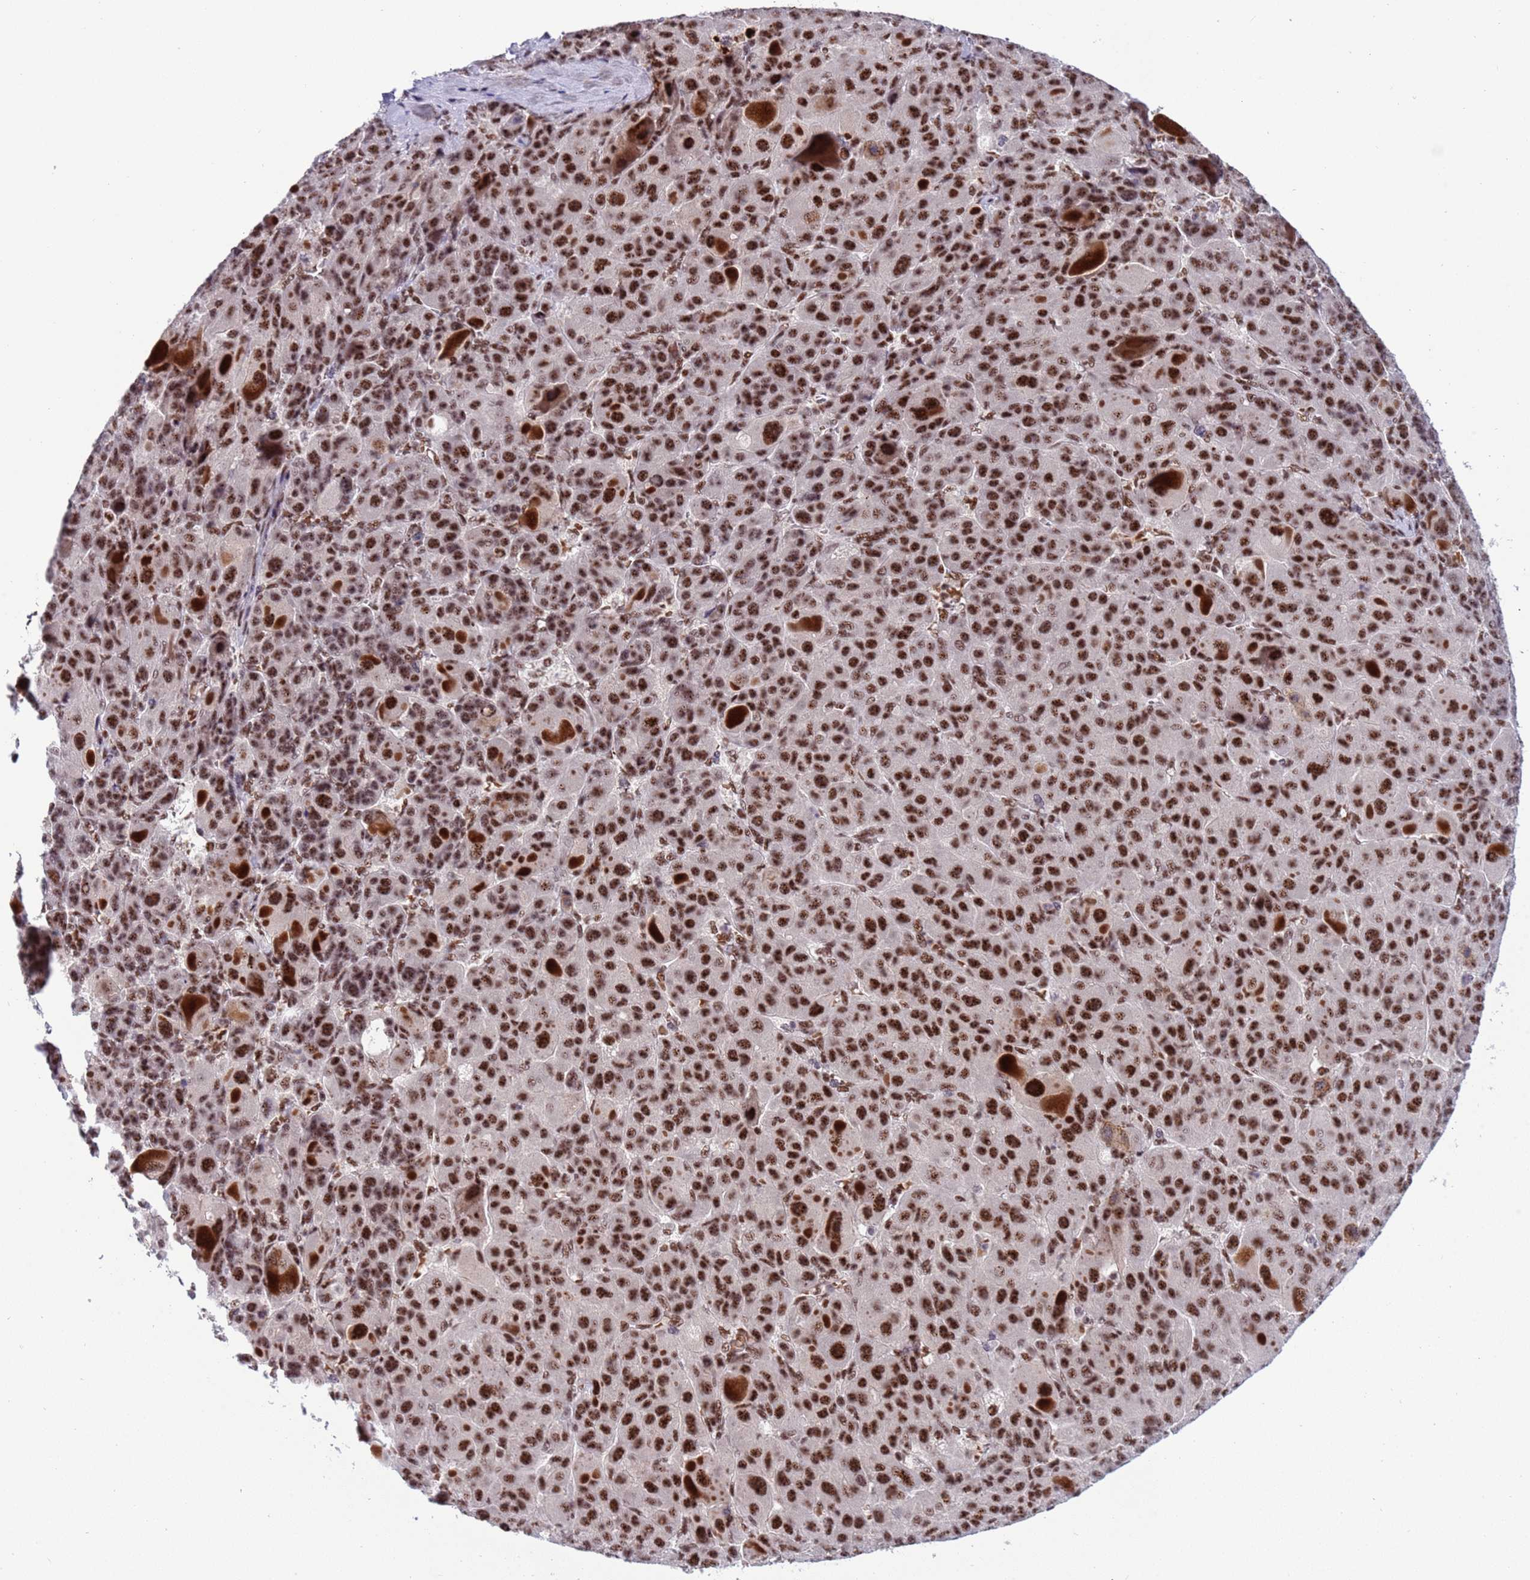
{"staining": {"intensity": "strong", "quantity": ">75%", "location": "nuclear"}, "tissue": "liver cancer", "cell_type": "Tumor cells", "image_type": "cancer", "snomed": [{"axis": "morphology", "description": "Carcinoma, Hepatocellular, NOS"}, {"axis": "topography", "description": "Liver"}], "caption": "Human hepatocellular carcinoma (liver) stained with a protein marker shows strong staining in tumor cells.", "gene": "THOC2", "patient": {"sex": "male", "age": 76}}